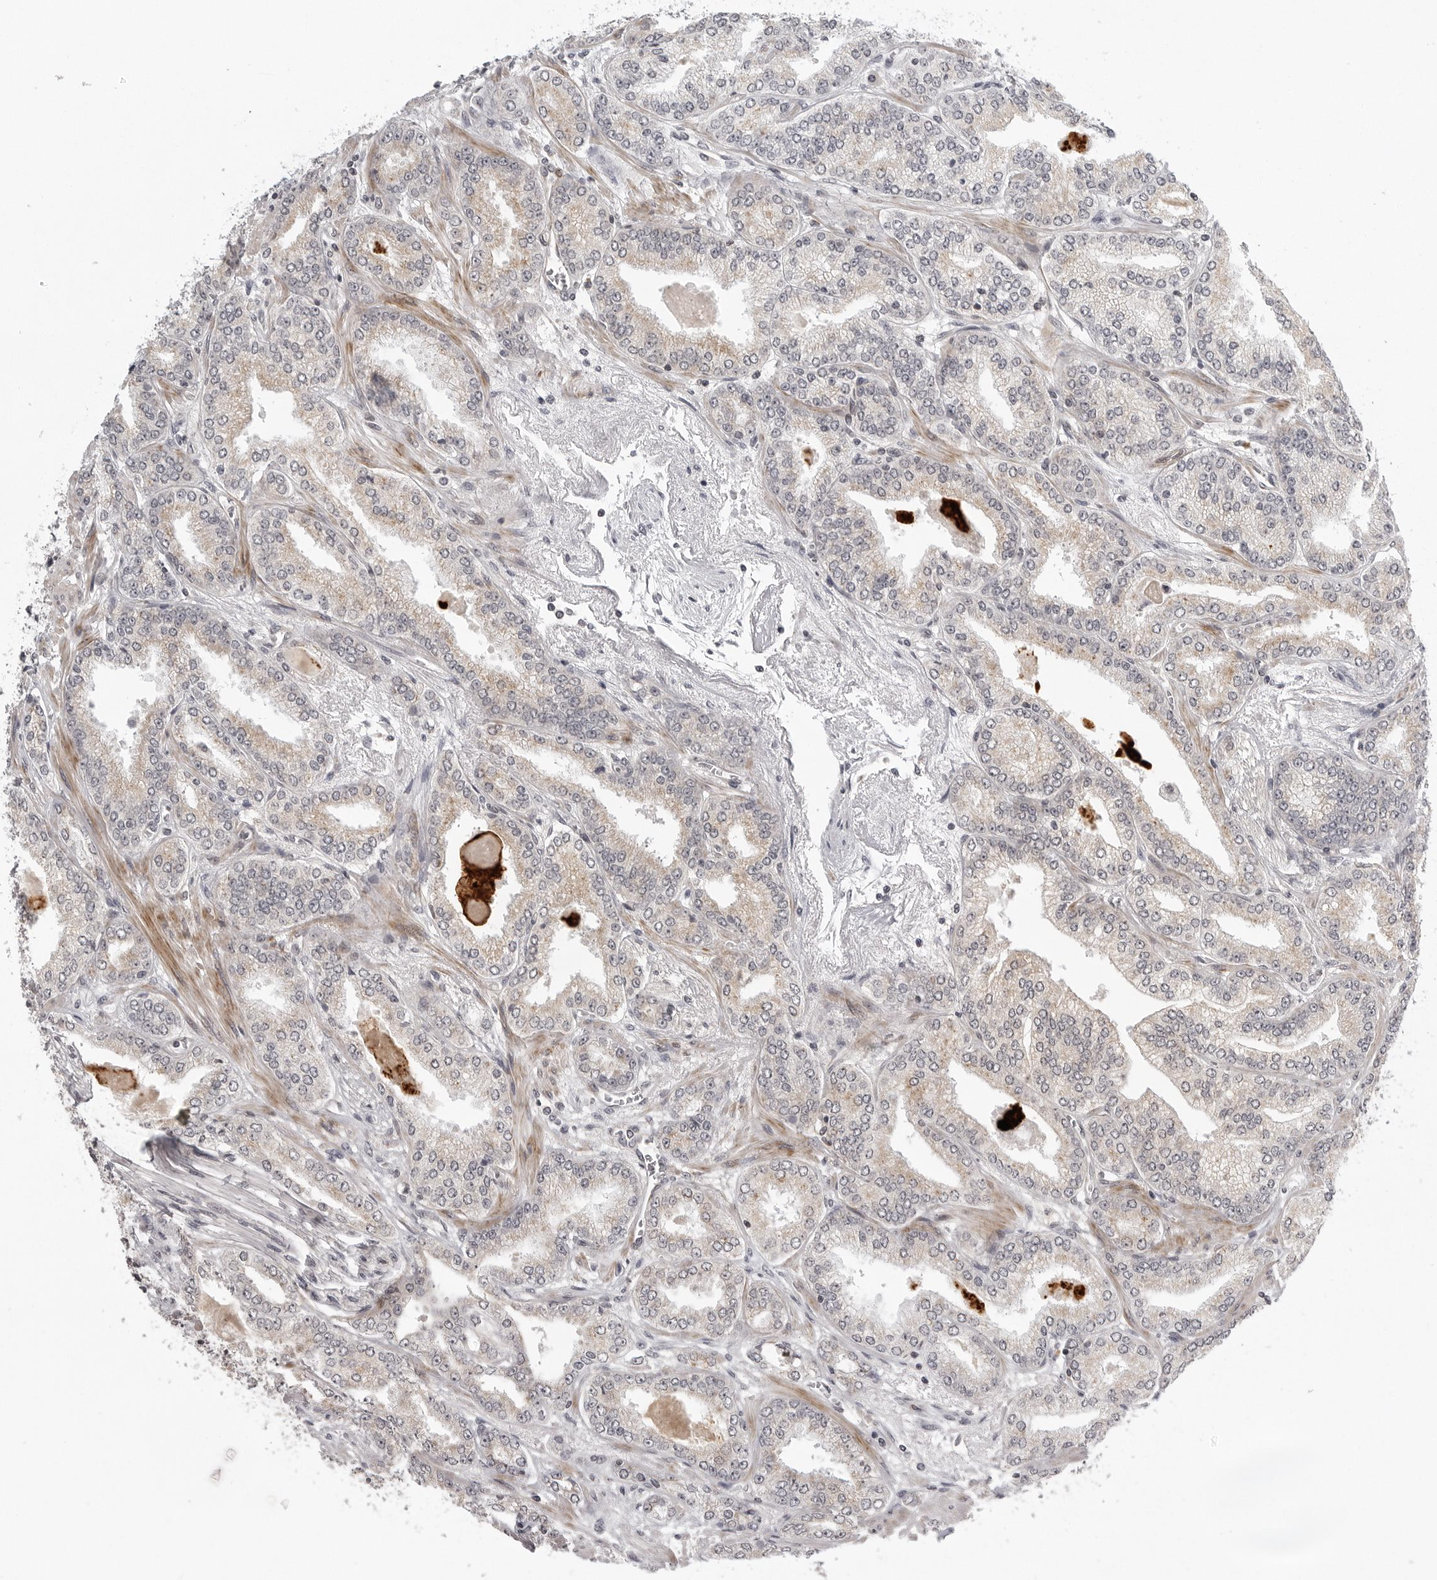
{"staining": {"intensity": "weak", "quantity": "<25%", "location": "cytoplasmic/membranous"}, "tissue": "prostate cancer", "cell_type": "Tumor cells", "image_type": "cancer", "snomed": [{"axis": "morphology", "description": "Adenocarcinoma, High grade"}, {"axis": "topography", "description": "Prostate"}], "caption": "Tumor cells show no significant positivity in prostate adenocarcinoma (high-grade).", "gene": "TUT4", "patient": {"sex": "male", "age": 71}}